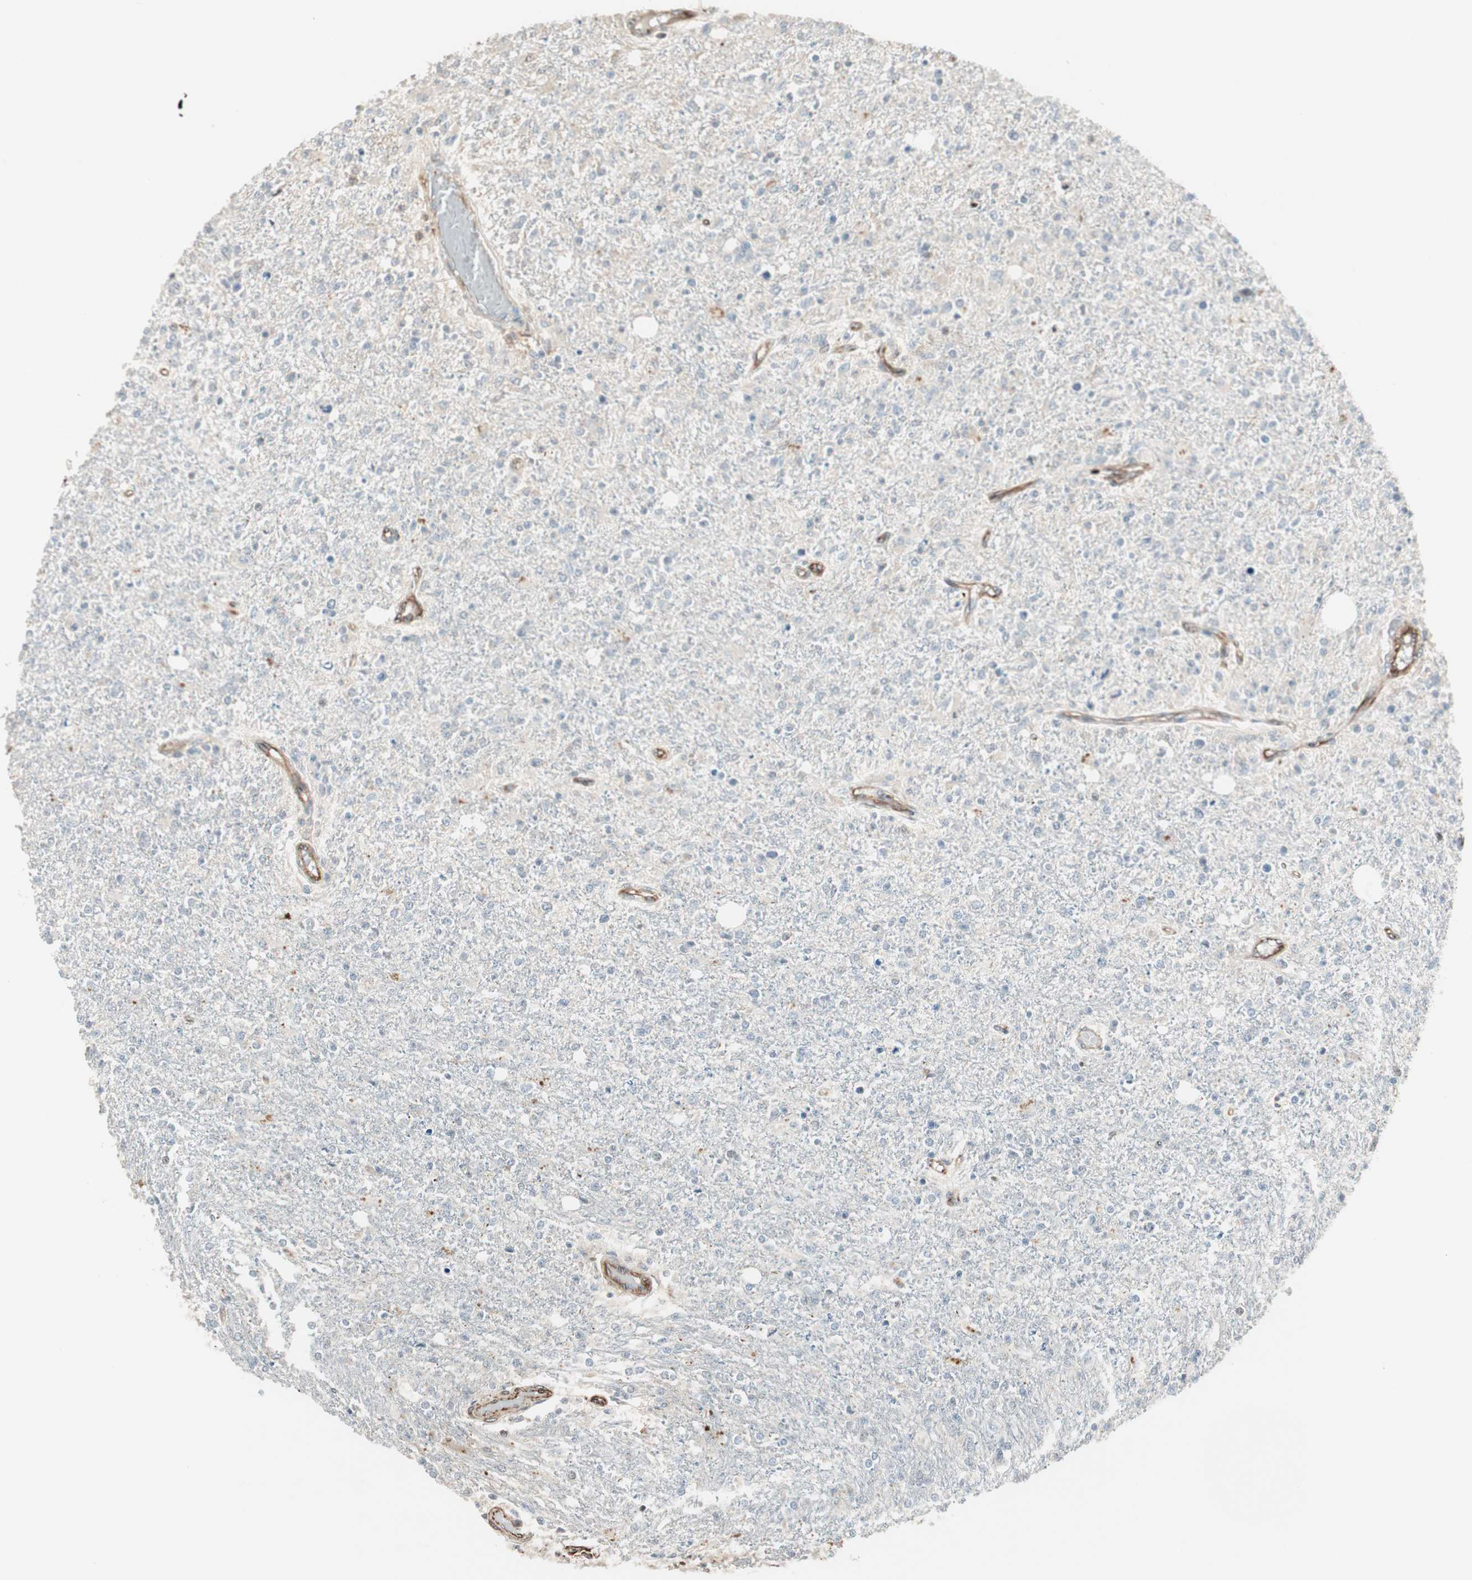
{"staining": {"intensity": "negative", "quantity": "none", "location": "none"}, "tissue": "glioma", "cell_type": "Tumor cells", "image_type": "cancer", "snomed": [{"axis": "morphology", "description": "Glioma, malignant, High grade"}, {"axis": "topography", "description": "Cerebral cortex"}], "caption": "Immunohistochemical staining of high-grade glioma (malignant) shows no significant positivity in tumor cells. Nuclei are stained in blue.", "gene": "MAD2L2", "patient": {"sex": "male", "age": 76}}